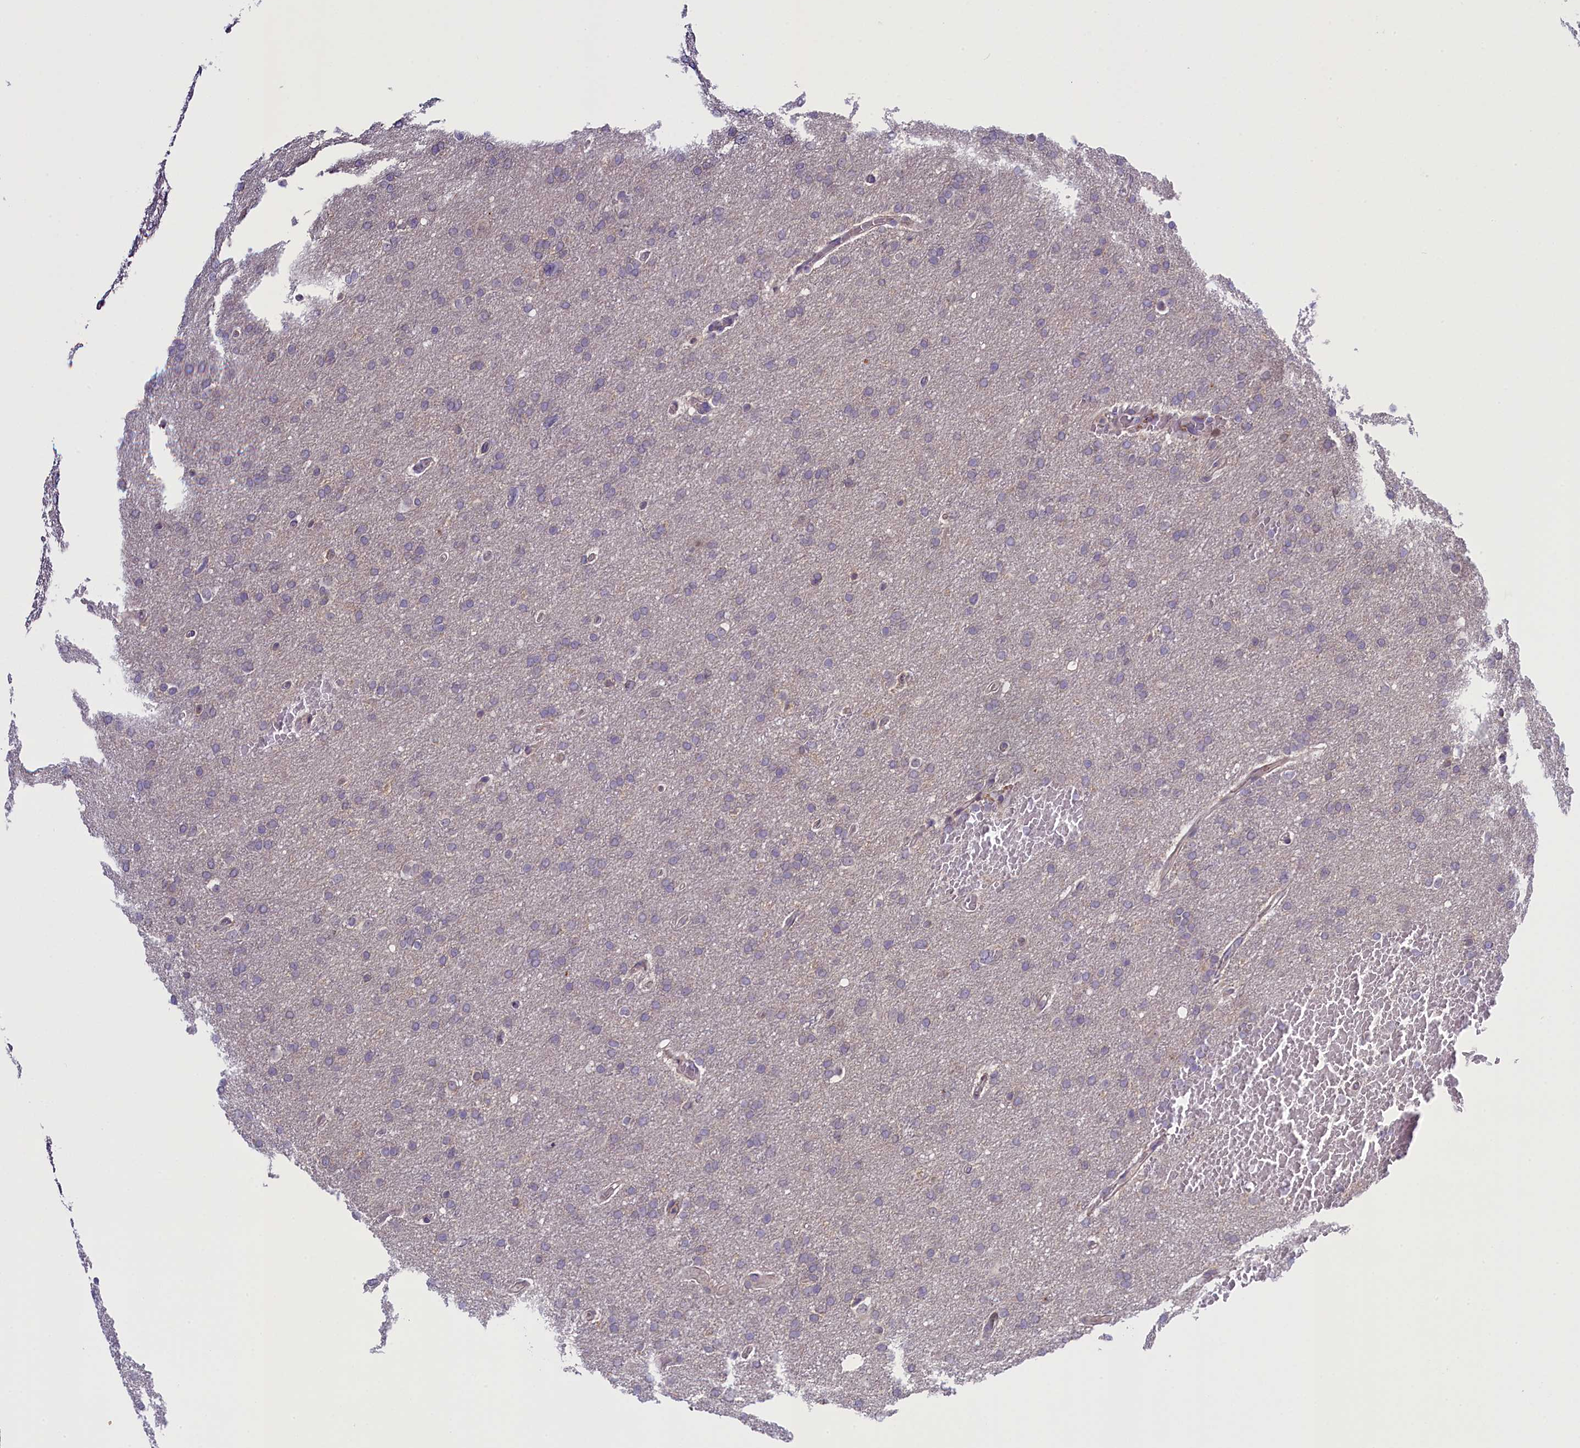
{"staining": {"intensity": "negative", "quantity": "none", "location": "none"}, "tissue": "glioma", "cell_type": "Tumor cells", "image_type": "cancer", "snomed": [{"axis": "morphology", "description": "Glioma, malignant, High grade"}, {"axis": "topography", "description": "Cerebral cortex"}], "caption": "The histopathology image demonstrates no significant staining in tumor cells of high-grade glioma (malignant). The staining was performed using DAB (3,3'-diaminobenzidine) to visualize the protein expression in brown, while the nuclei were stained in blue with hematoxylin (Magnification: 20x).", "gene": "CCL23", "patient": {"sex": "female", "age": 36}}